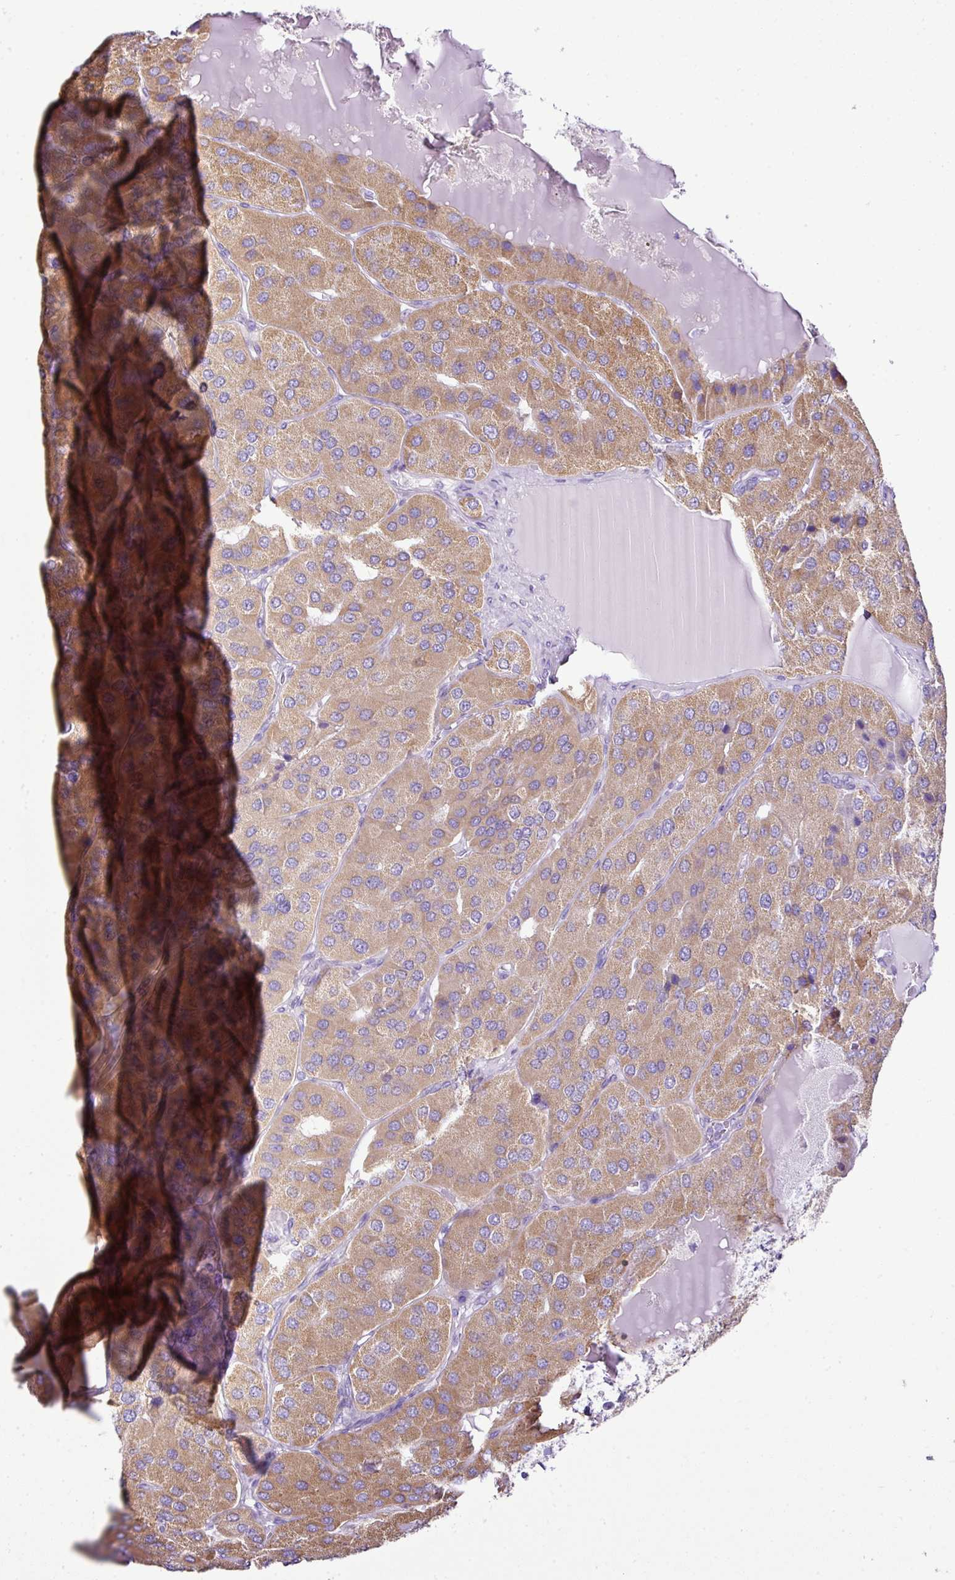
{"staining": {"intensity": "moderate", "quantity": ">75%", "location": "cytoplasmic/membranous"}, "tissue": "parathyroid gland", "cell_type": "Glandular cells", "image_type": "normal", "snomed": [{"axis": "morphology", "description": "Normal tissue, NOS"}, {"axis": "morphology", "description": "Adenoma, NOS"}, {"axis": "topography", "description": "Parathyroid gland"}], "caption": "This micrograph reveals benign parathyroid gland stained with immunohistochemistry (IHC) to label a protein in brown. The cytoplasmic/membranous of glandular cells show moderate positivity for the protein. Nuclei are counter-stained blue.", "gene": "PGAP4", "patient": {"sex": "female", "age": 86}}